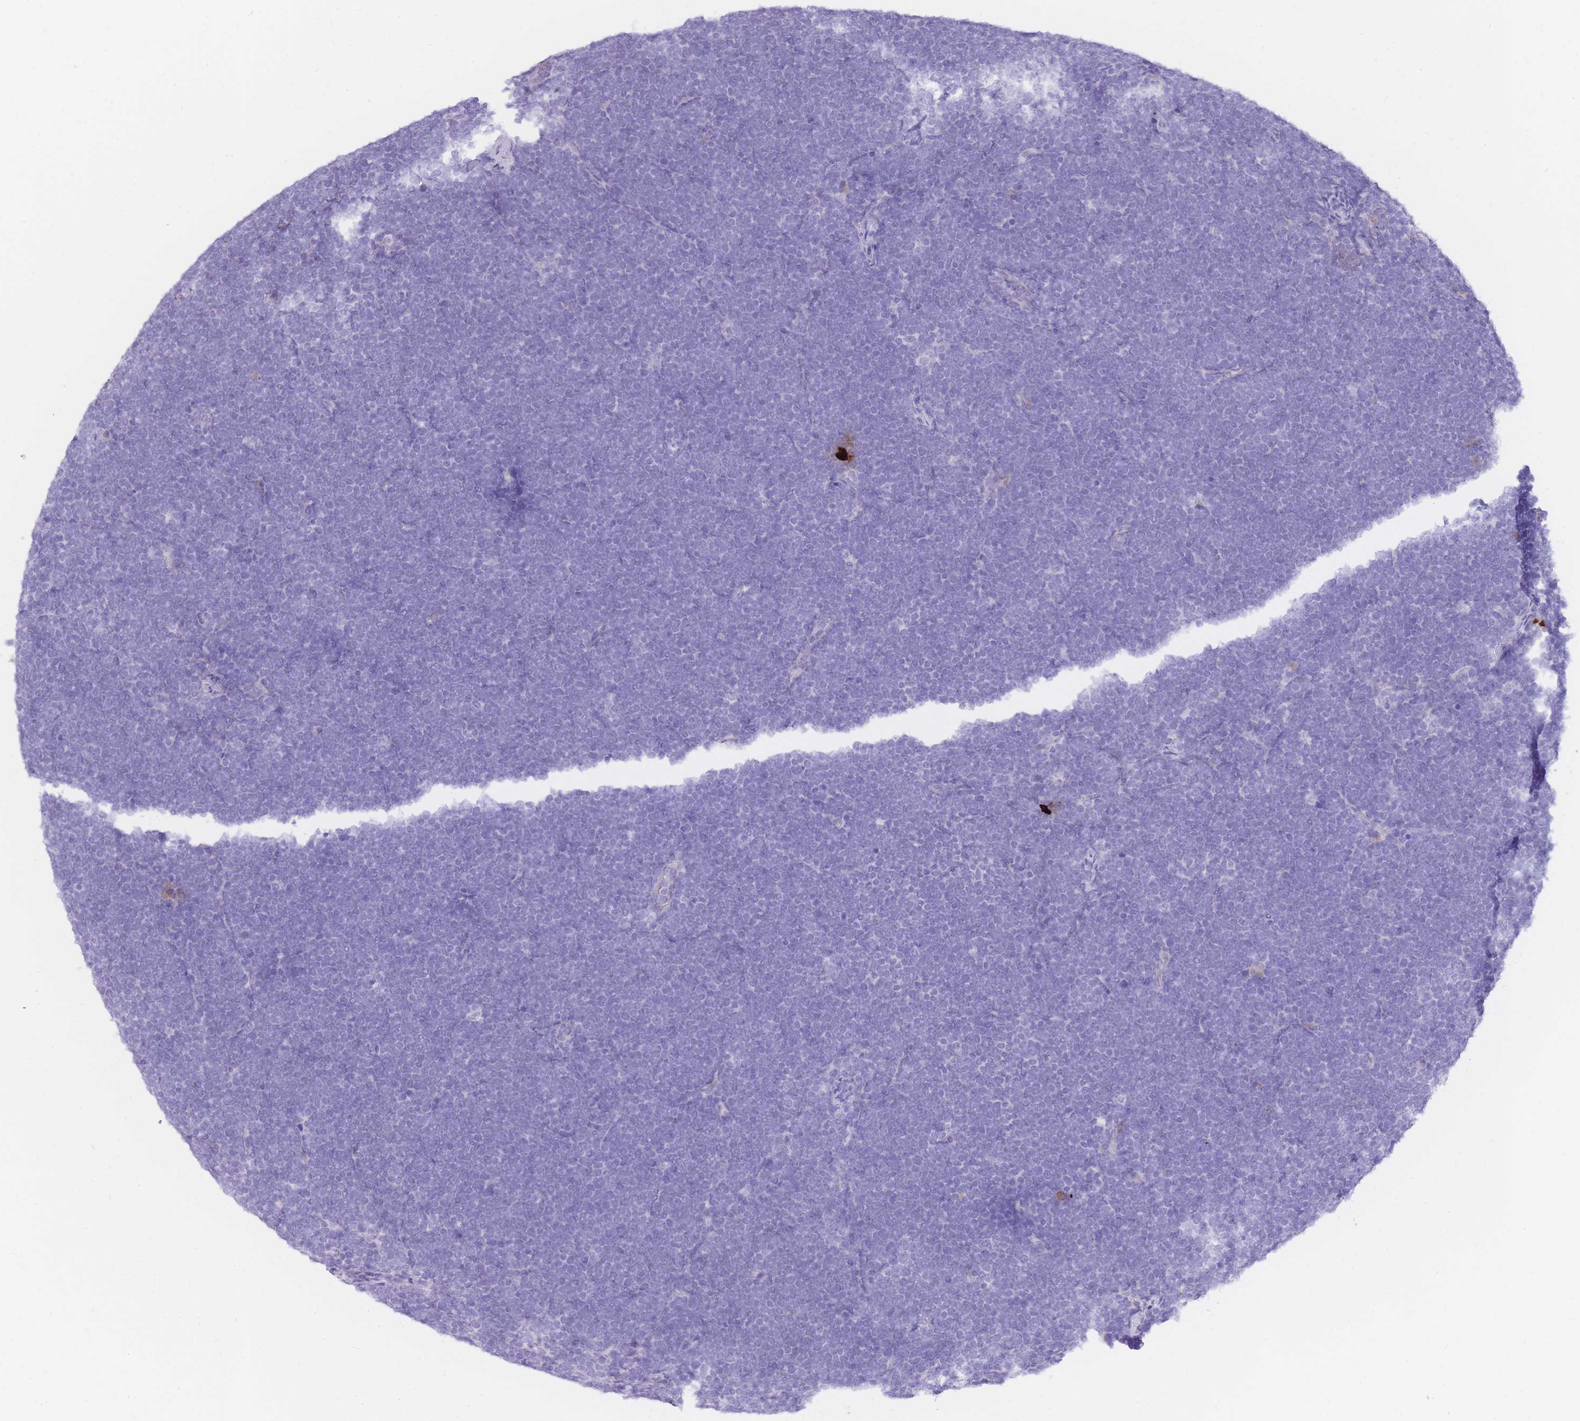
{"staining": {"intensity": "negative", "quantity": "none", "location": "none"}, "tissue": "lymphoma", "cell_type": "Tumor cells", "image_type": "cancer", "snomed": [{"axis": "morphology", "description": "Malignant lymphoma, non-Hodgkin's type, High grade"}, {"axis": "topography", "description": "Lymph node"}], "caption": "High power microscopy photomicrograph of an immunohistochemistry (IHC) image of lymphoma, revealing no significant positivity in tumor cells.", "gene": "TPSD1", "patient": {"sex": "male", "age": 13}}